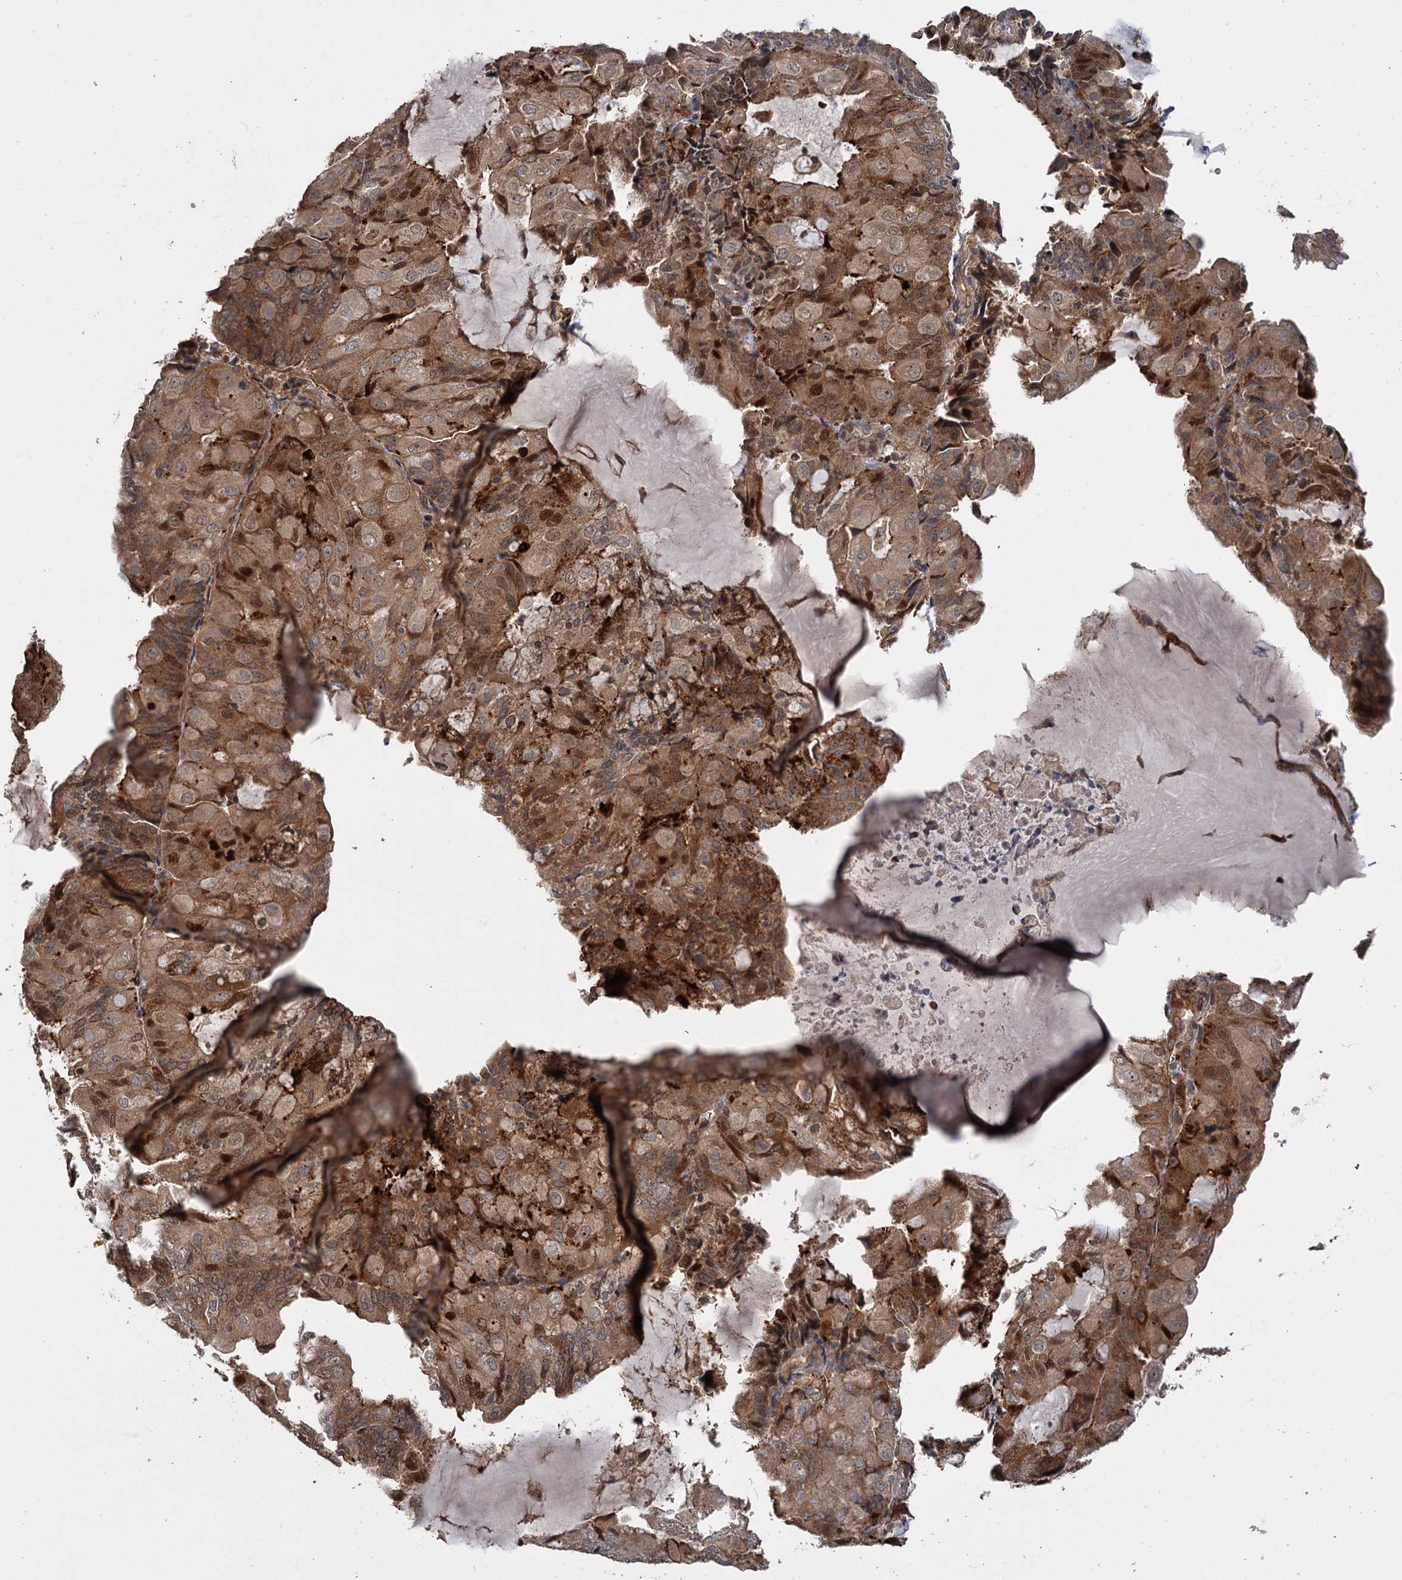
{"staining": {"intensity": "moderate", "quantity": ">75%", "location": "cytoplasmic/membranous"}, "tissue": "endometrial cancer", "cell_type": "Tumor cells", "image_type": "cancer", "snomed": [{"axis": "morphology", "description": "Adenocarcinoma, NOS"}, {"axis": "topography", "description": "Endometrium"}], "caption": "Protein analysis of endometrial adenocarcinoma tissue exhibits moderate cytoplasmic/membranous positivity in about >75% of tumor cells.", "gene": "KANSL2", "patient": {"sex": "female", "age": 81}}